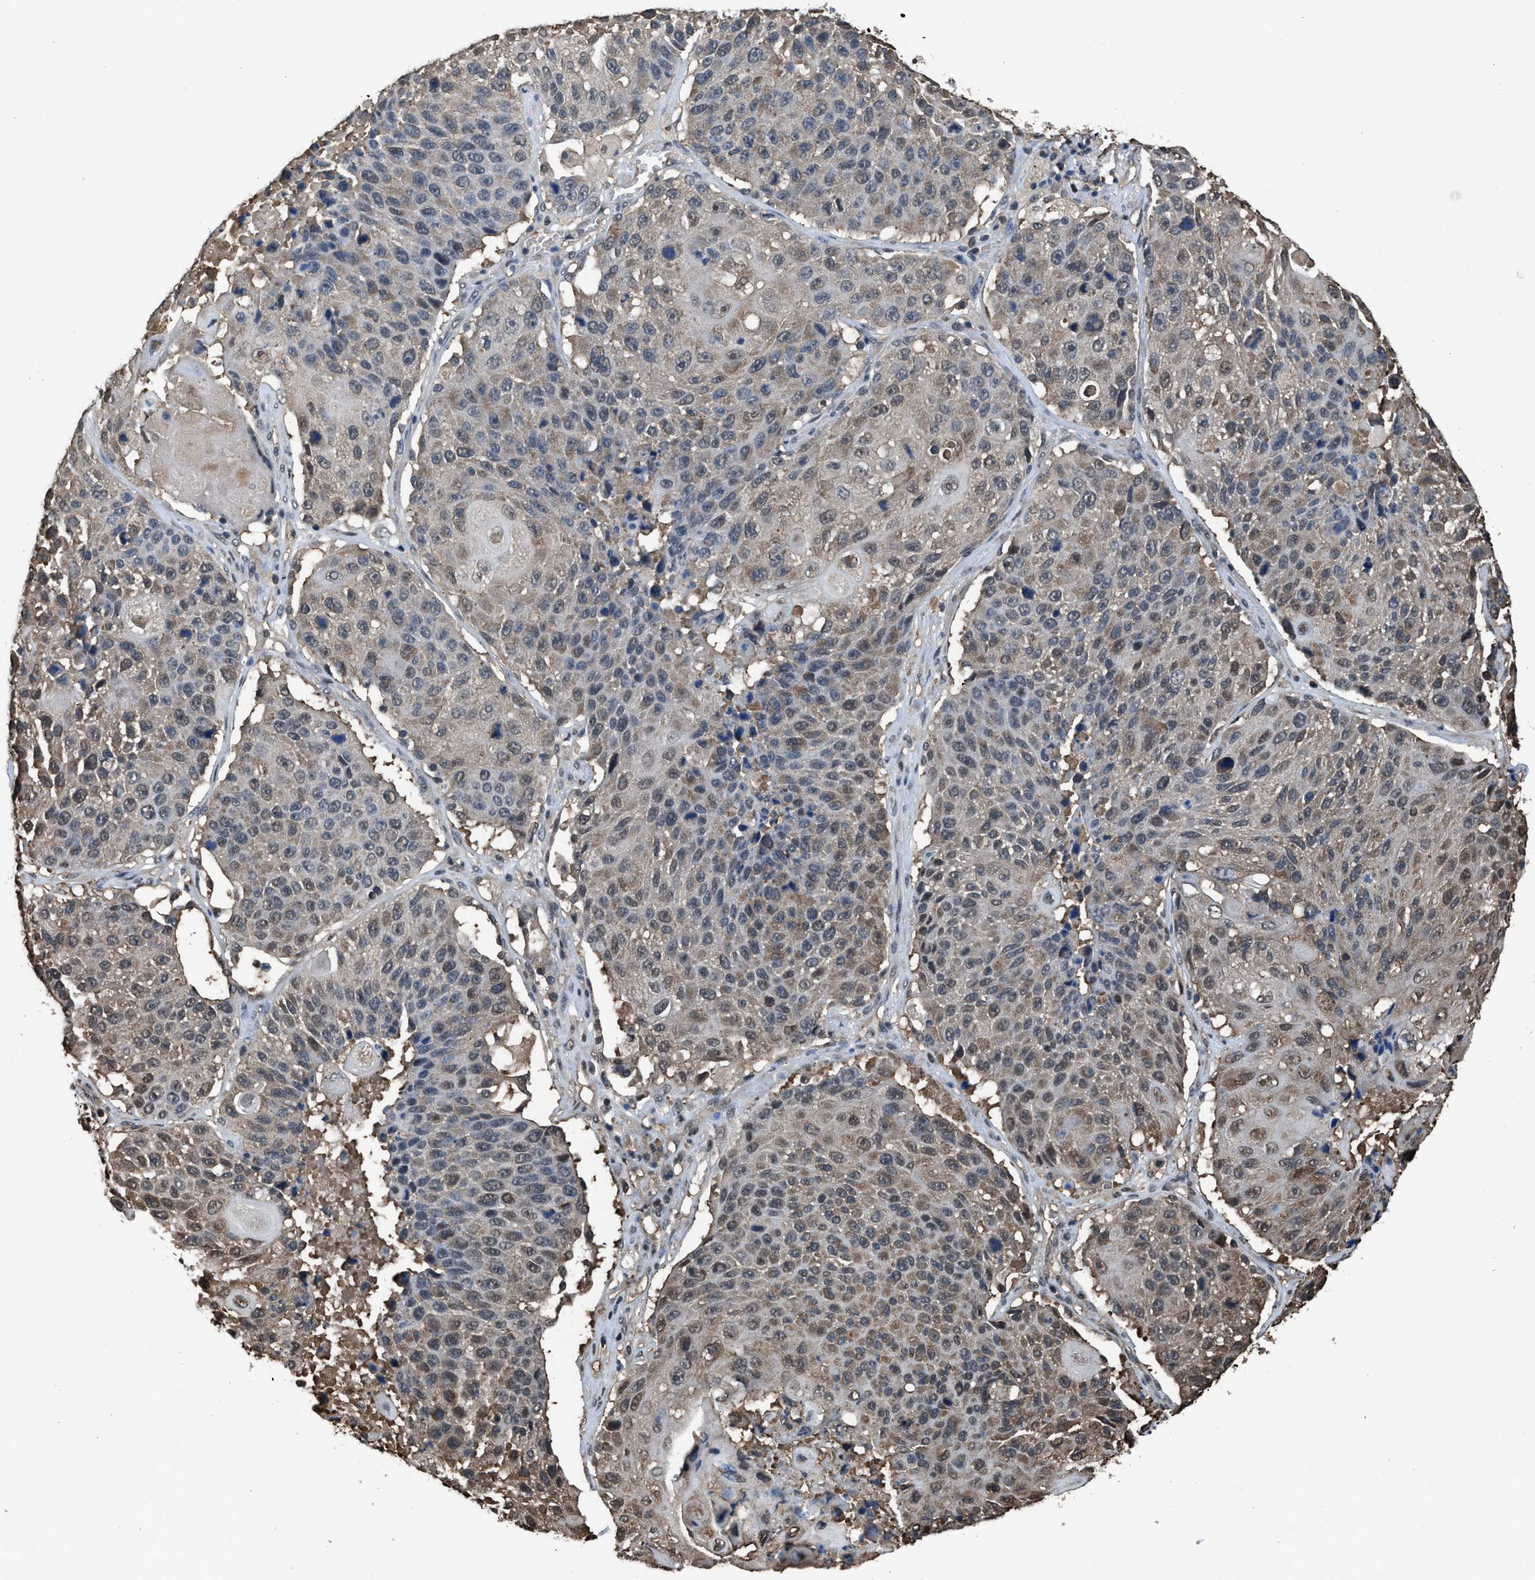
{"staining": {"intensity": "weak", "quantity": "25%-75%", "location": "nuclear"}, "tissue": "lung cancer", "cell_type": "Tumor cells", "image_type": "cancer", "snomed": [{"axis": "morphology", "description": "Squamous cell carcinoma, NOS"}, {"axis": "topography", "description": "Lung"}], "caption": "DAB (3,3'-diaminobenzidine) immunohistochemical staining of lung cancer demonstrates weak nuclear protein expression in about 25%-75% of tumor cells.", "gene": "FNTA", "patient": {"sex": "male", "age": 61}}